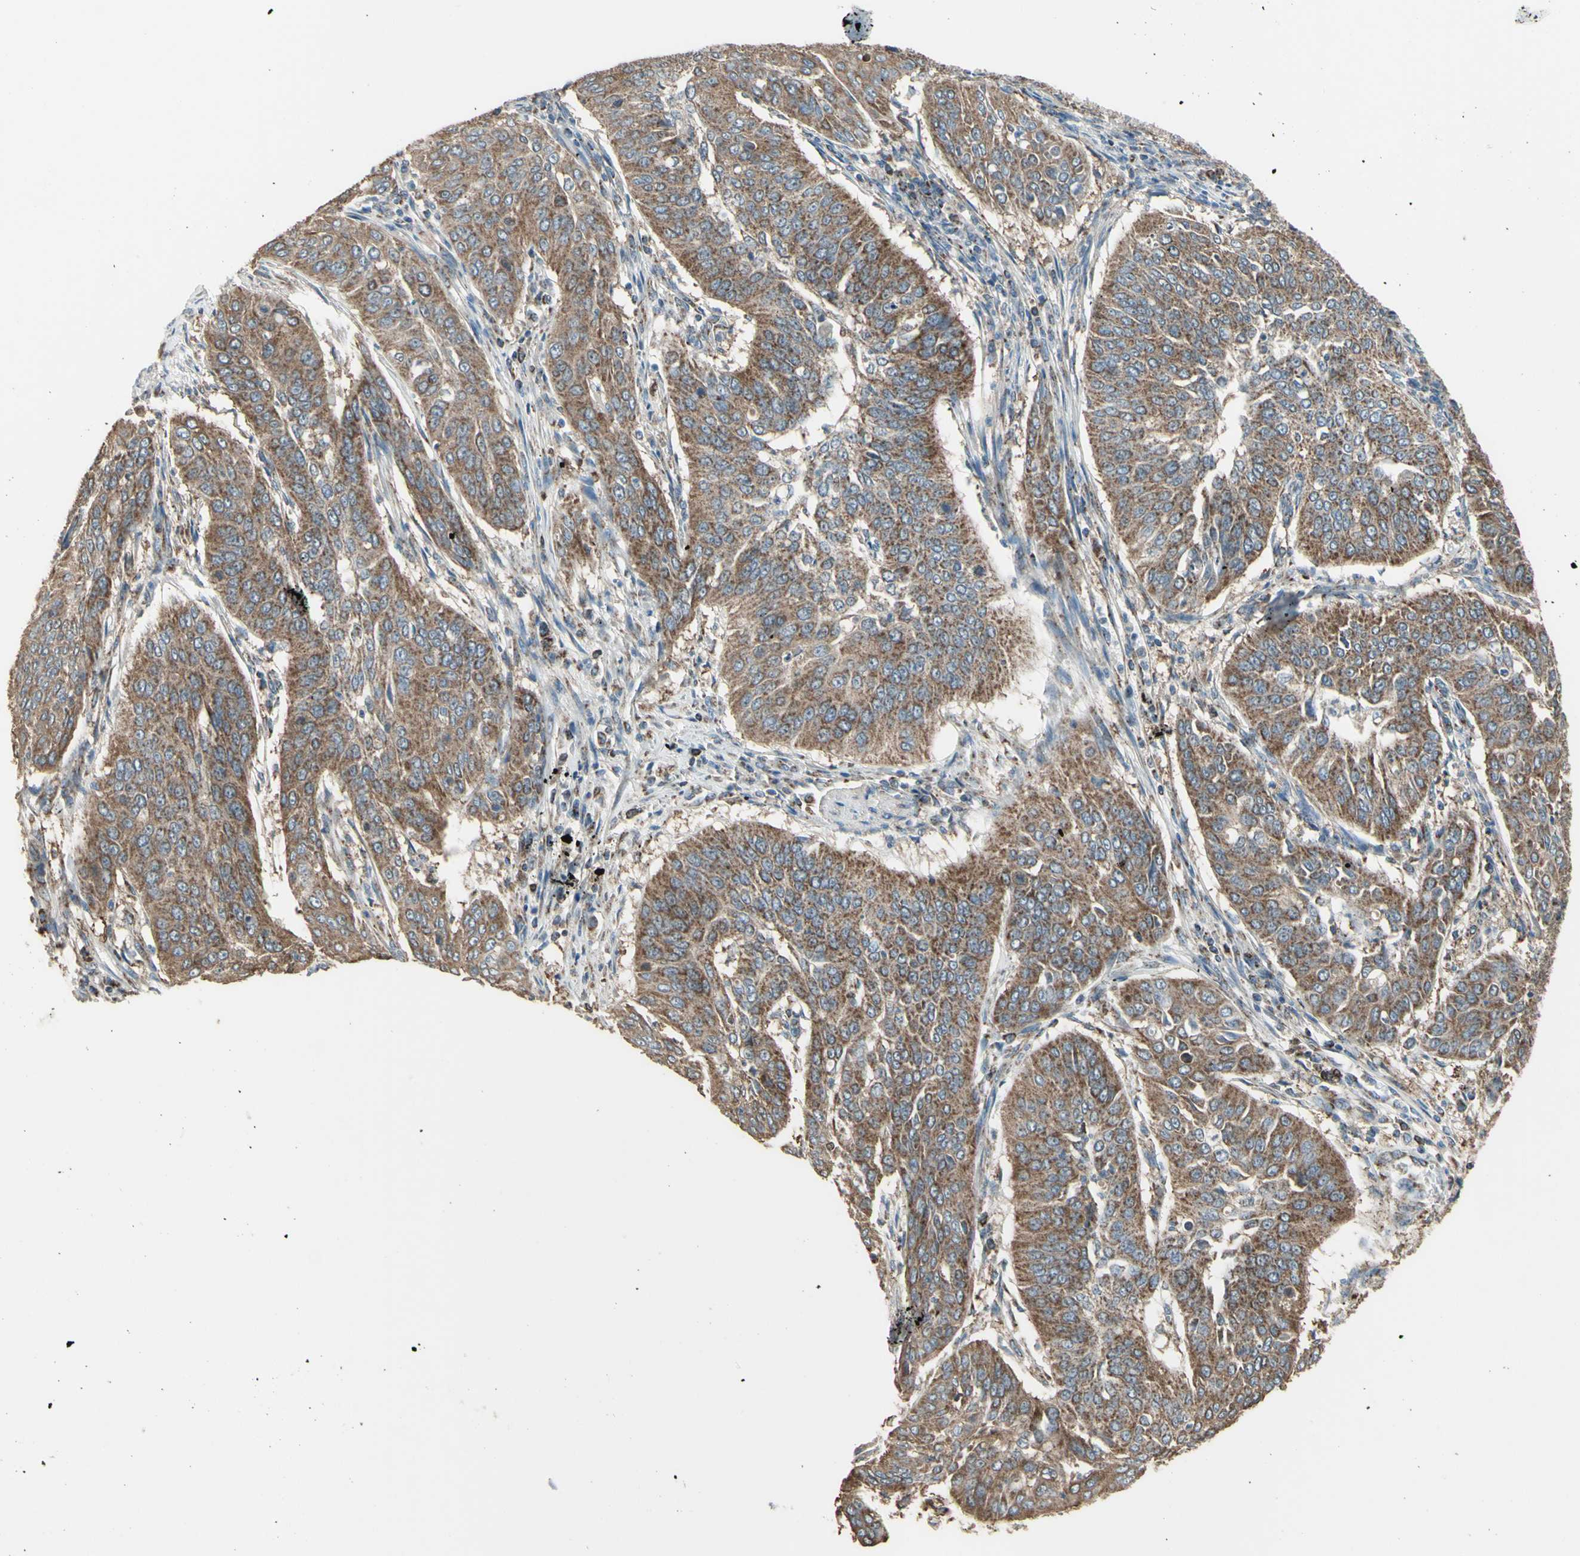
{"staining": {"intensity": "moderate", "quantity": ">75%", "location": "cytoplasmic/membranous"}, "tissue": "cervical cancer", "cell_type": "Tumor cells", "image_type": "cancer", "snomed": [{"axis": "morphology", "description": "Normal tissue, NOS"}, {"axis": "morphology", "description": "Squamous cell carcinoma, NOS"}, {"axis": "topography", "description": "Cervix"}], "caption": "Moderate cytoplasmic/membranous expression for a protein is seen in about >75% of tumor cells of cervical squamous cell carcinoma using immunohistochemistry.", "gene": "FAM171B", "patient": {"sex": "female", "age": 39}}